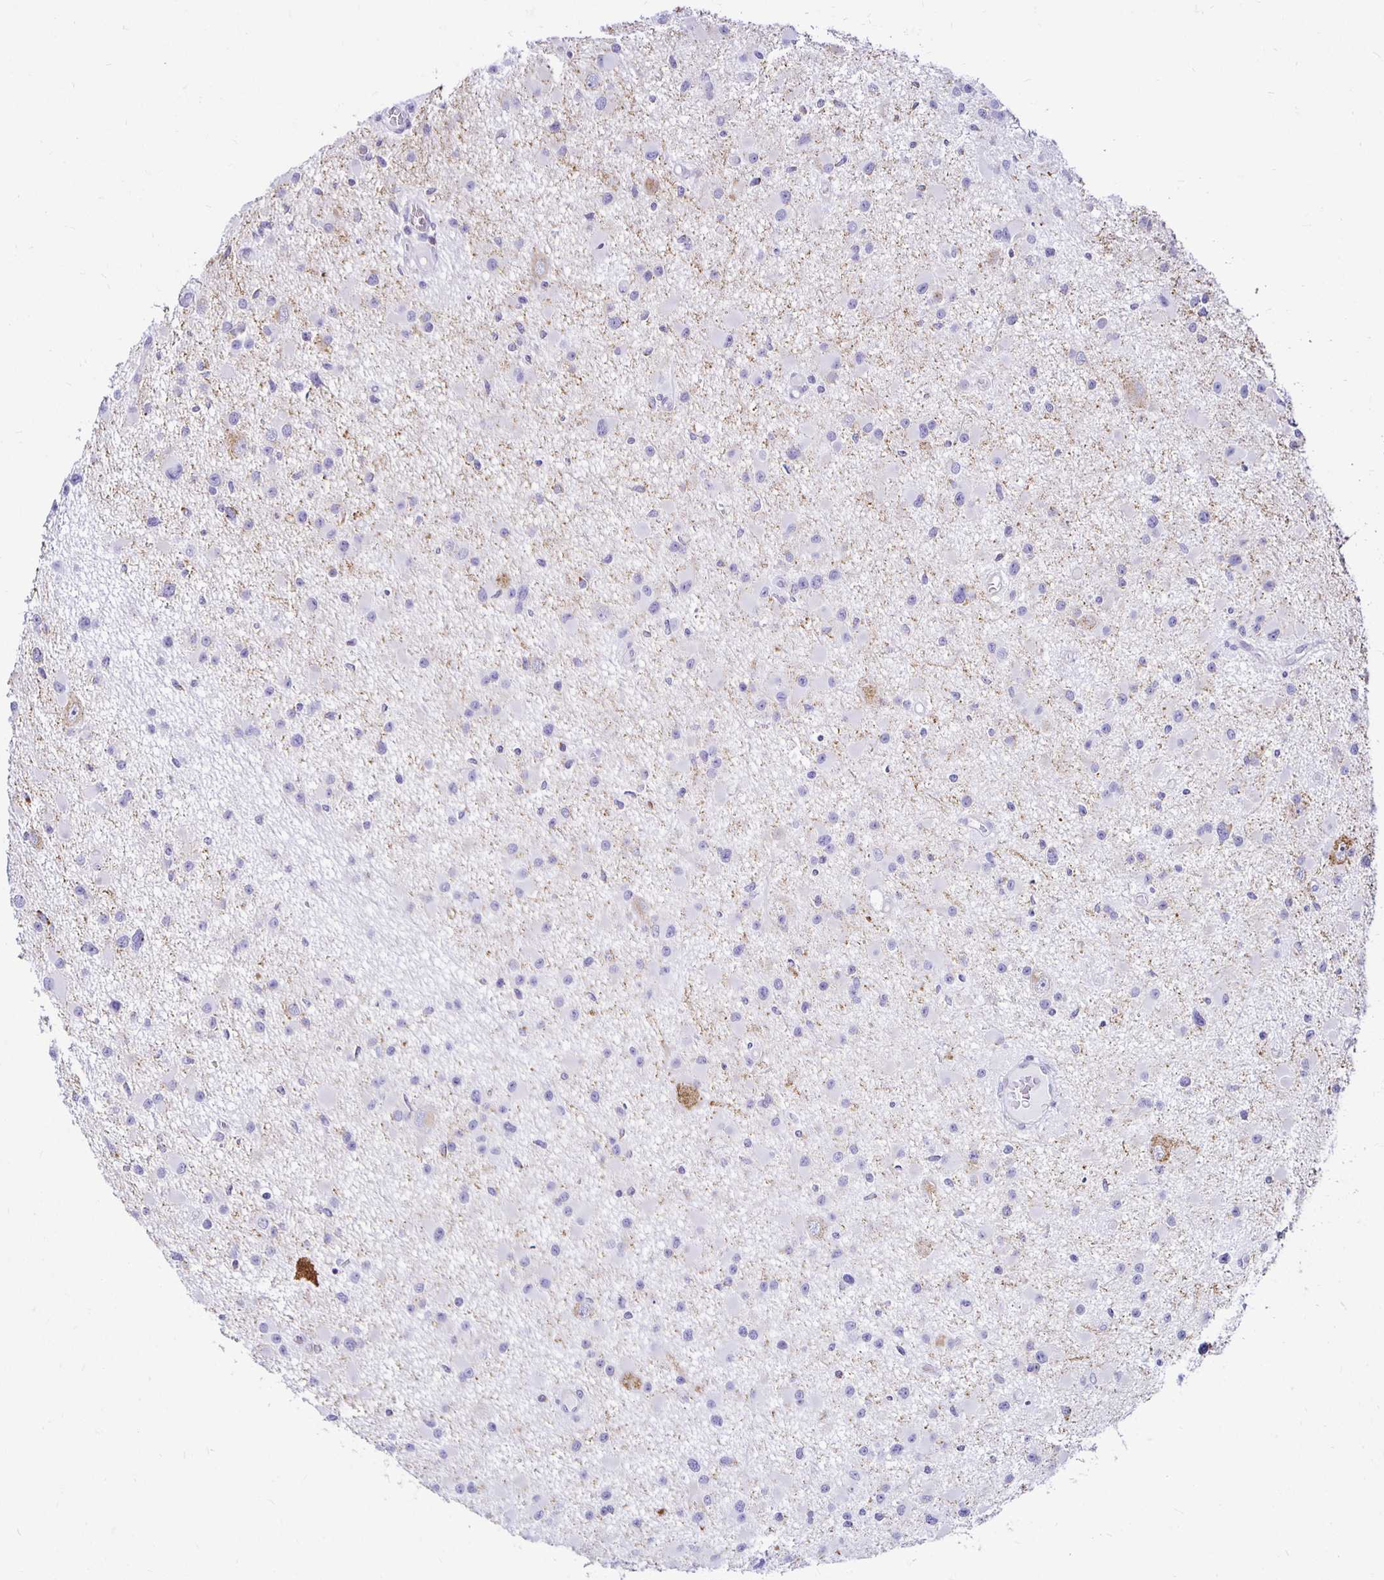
{"staining": {"intensity": "negative", "quantity": "none", "location": "none"}, "tissue": "glioma", "cell_type": "Tumor cells", "image_type": "cancer", "snomed": [{"axis": "morphology", "description": "Glioma, malignant, High grade"}, {"axis": "topography", "description": "Brain"}], "caption": "Tumor cells are negative for brown protein staining in malignant glioma (high-grade).", "gene": "PLAAT2", "patient": {"sex": "male", "age": 54}}